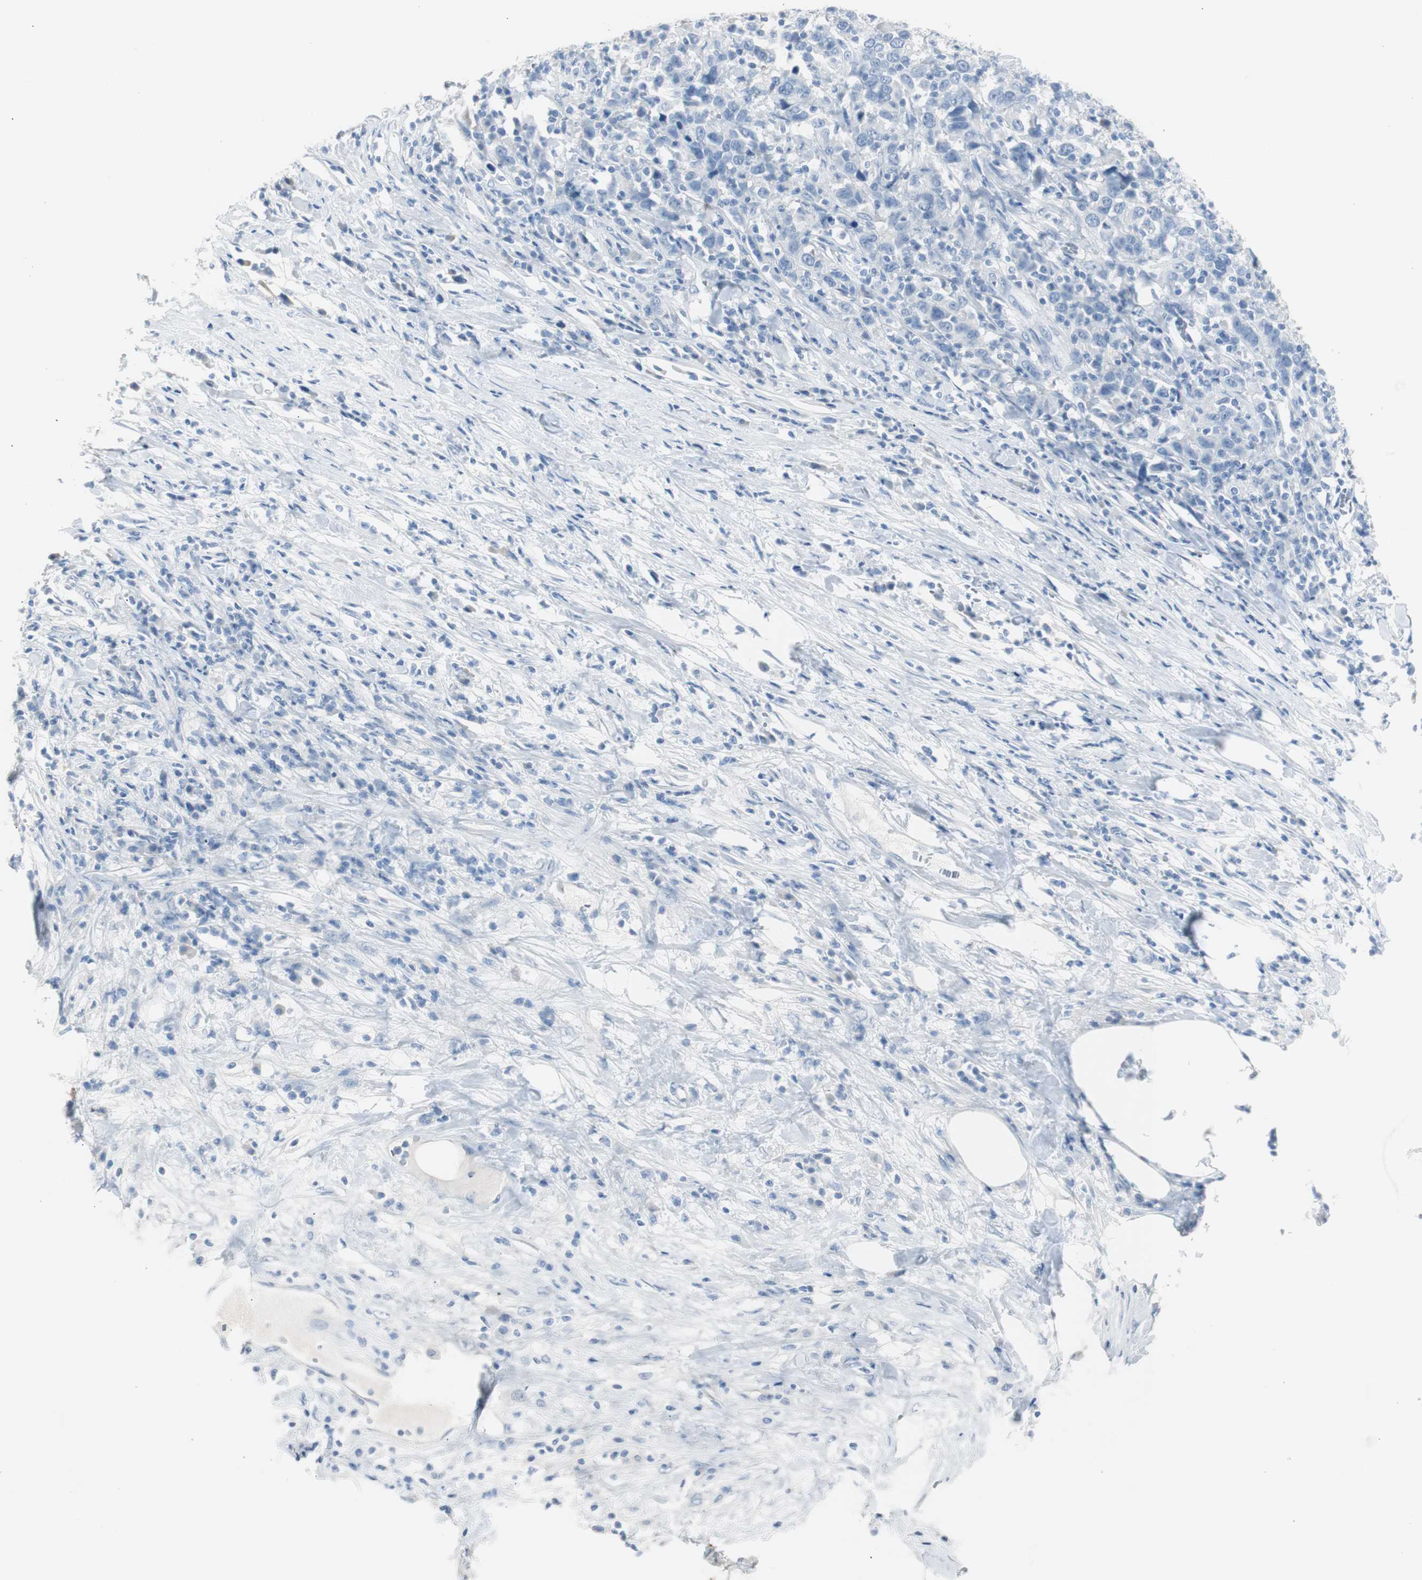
{"staining": {"intensity": "negative", "quantity": "none", "location": "none"}, "tissue": "urothelial cancer", "cell_type": "Tumor cells", "image_type": "cancer", "snomed": [{"axis": "morphology", "description": "Urothelial carcinoma, High grade"}, {"axis": "topography", "description": "Urinary bladder"}], "caption": "Urothelial carcinoma (high-grade) was stained to show a protein in brown. There is no significant staining in tumor cells. (DAB (3,3'-diaminobenzidine) immunohistochemistry with hematoxylin counter stain).", "gene": "S100A7", "patient": {"sex": "male", "age": 61}}